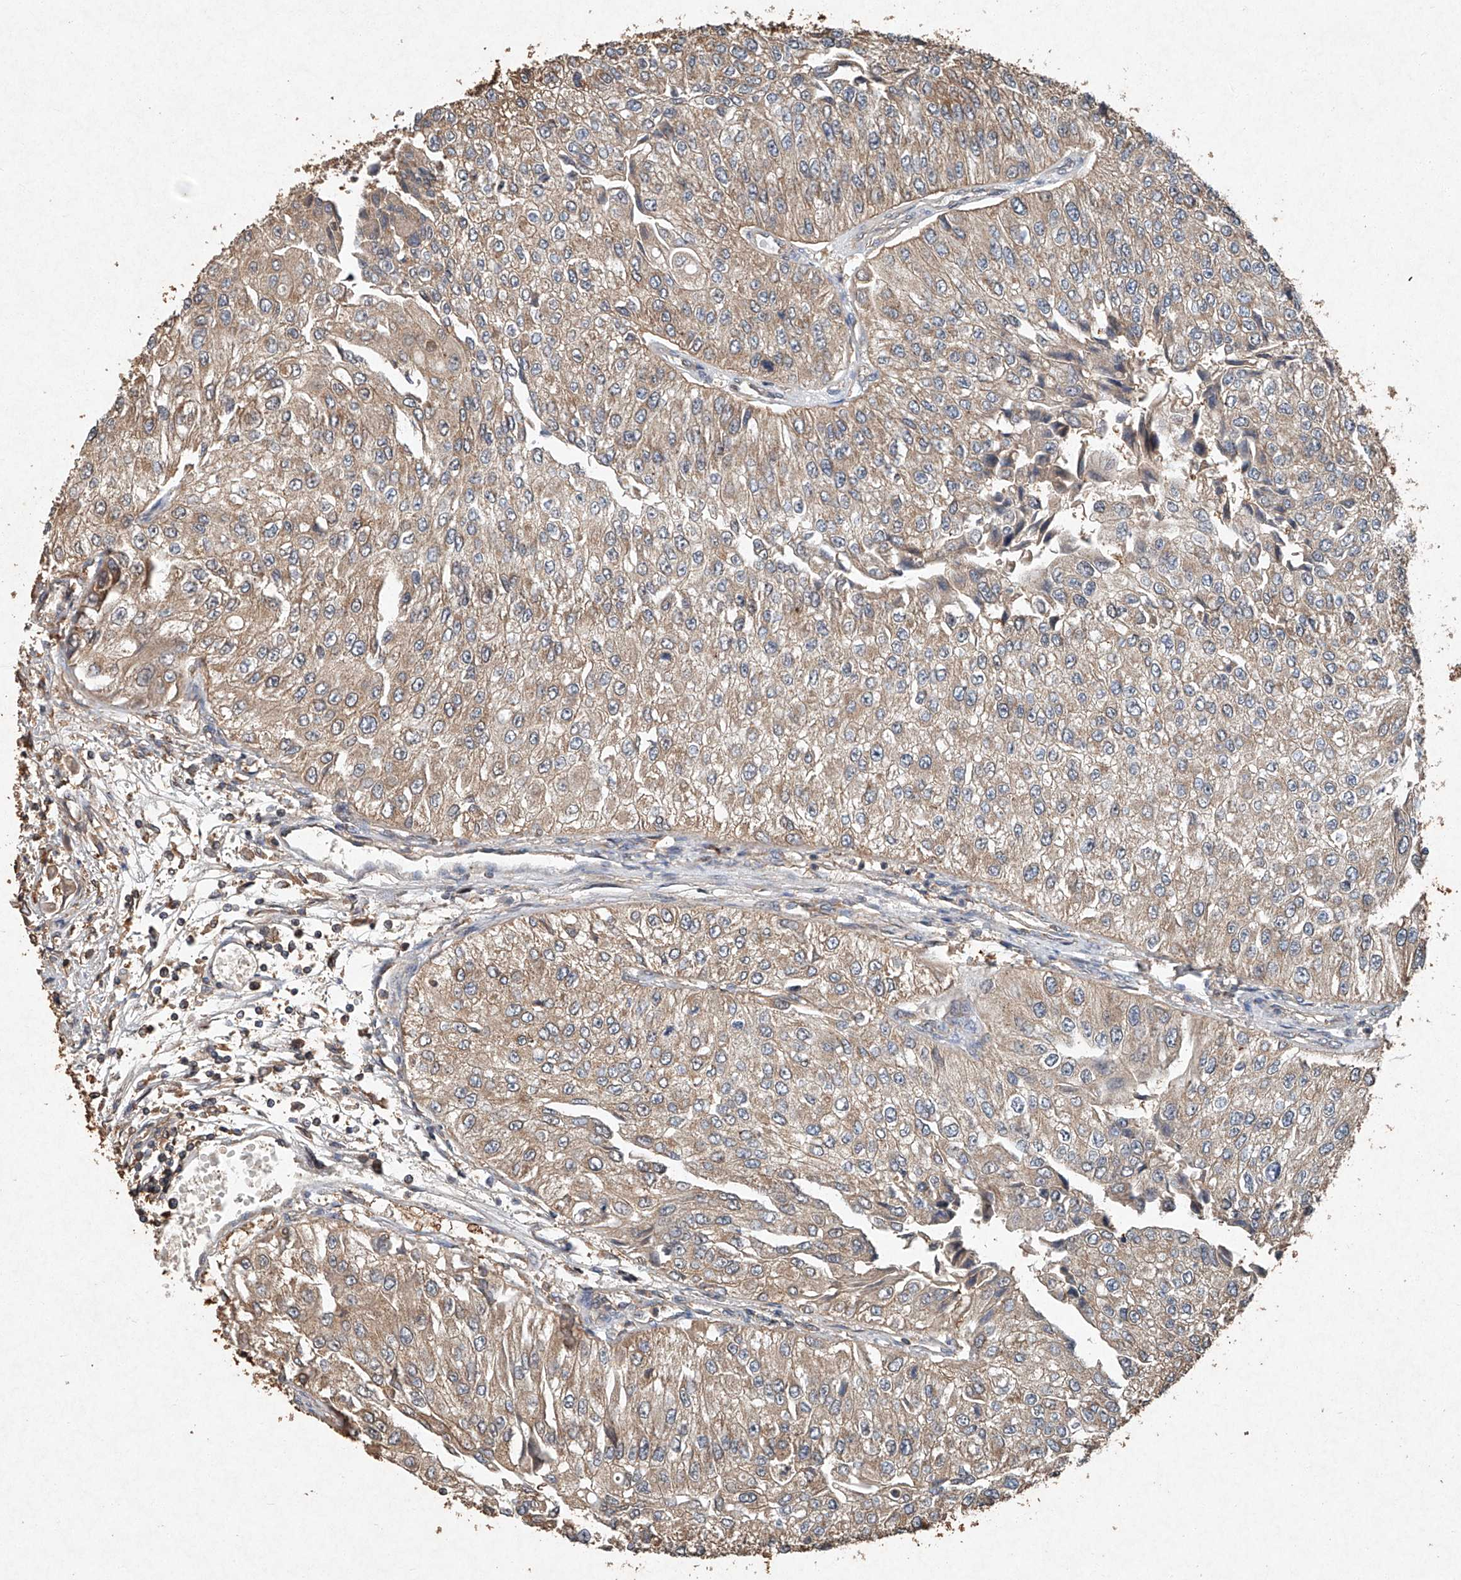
{"staining": {"intensity": "weak", "quantity": ">75%", "location": "cytoplasmic/membranous"}, "tissue": "urothelial cancer", "cell_type": "Tumor cells", "image_type": "cancer", "snomed": [{"axis": "morphology", "description": "Urothelial carcinoma, High grade"}, {"axis": "topography", "description": "Kidney"}, {"axis": "topography", "description": "Urinary bladder"}], "caption": "High-grade urothelial carcinoma tissue displays weak cytoplasmic/membranous positivity in about >75% of tumor cells", "gene": "STK3", "patient": {"sex": "male", "age": 77}}